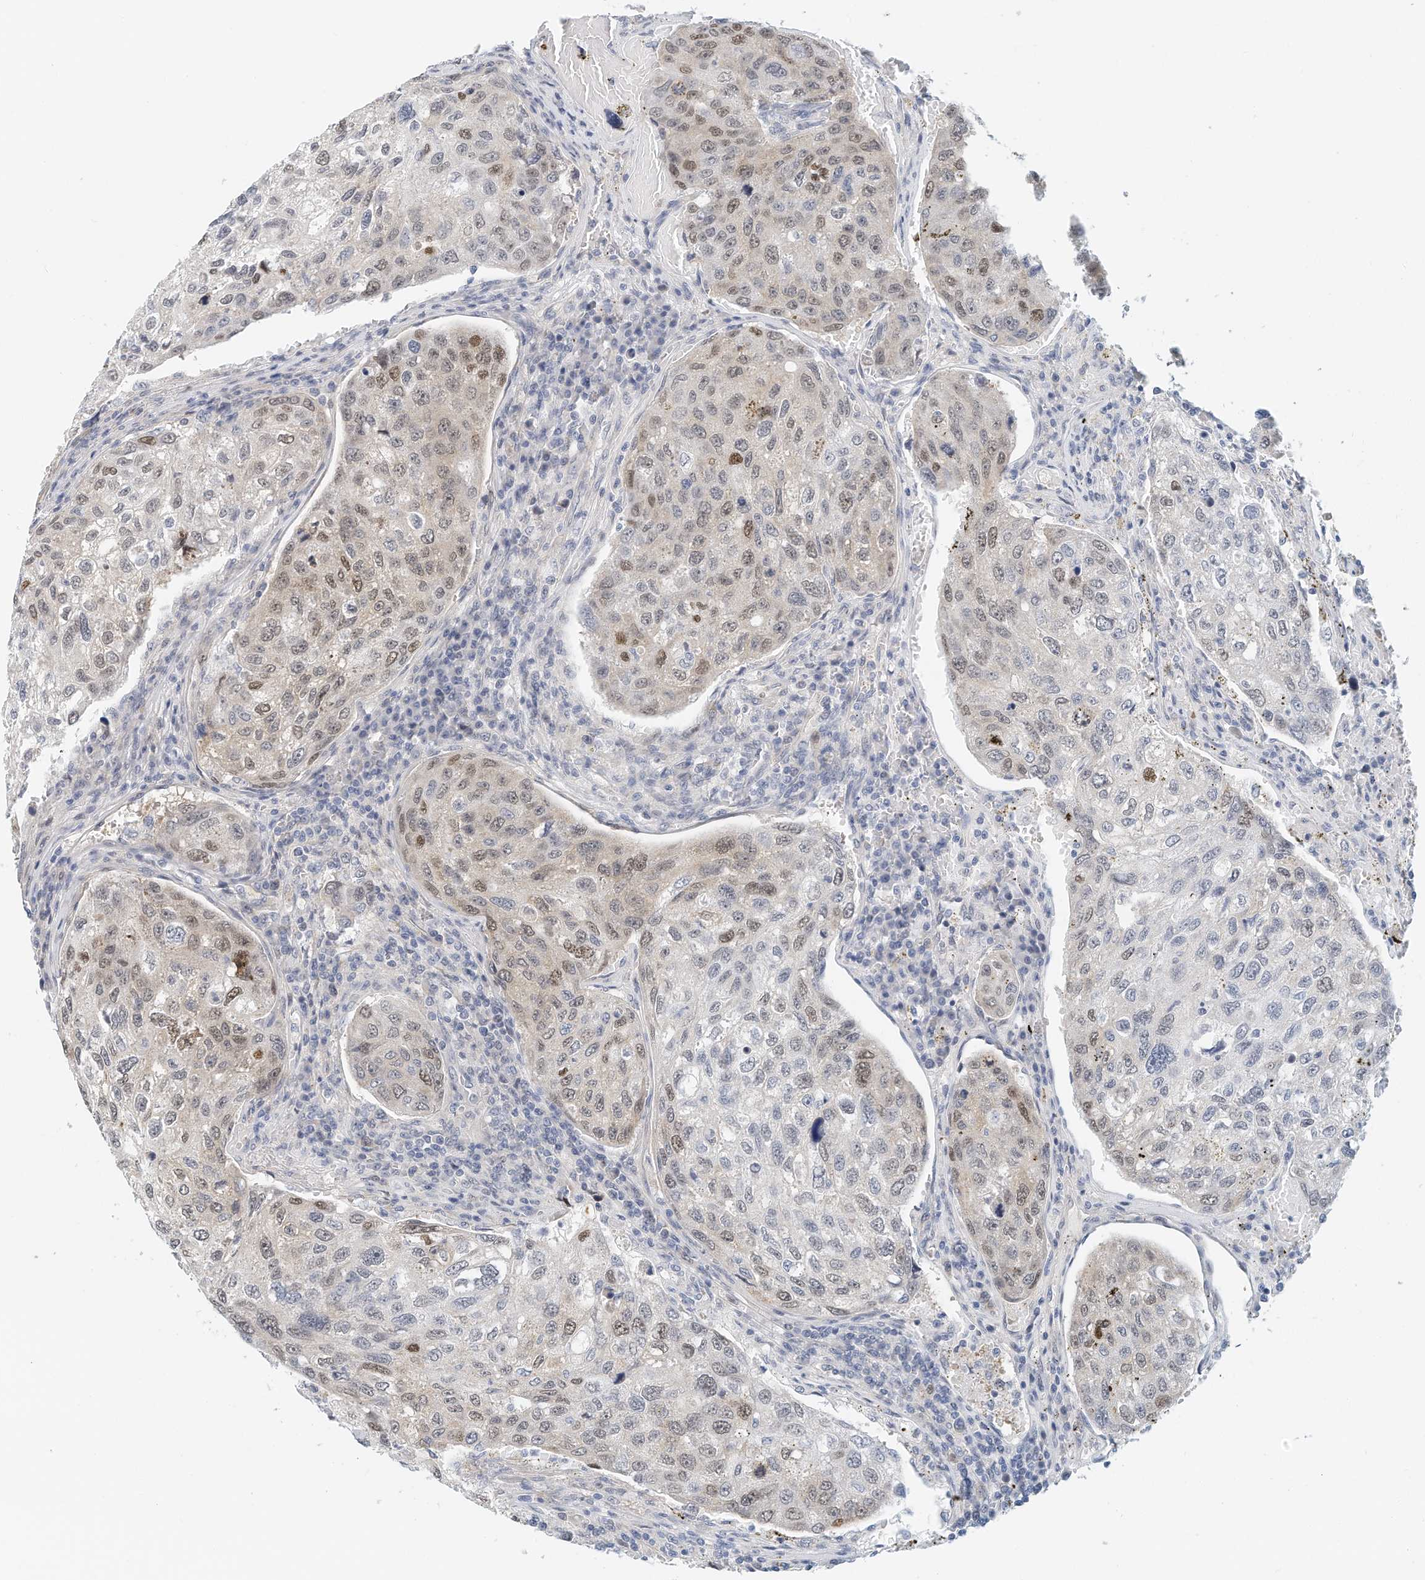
{"staining": {"intensity": "moderate", "quantity": "<25%", "location": "nuclear"}, "tissue": "urothelial cancer", "cell_type": "Tumor cells", "image_type": "cancer", "snomed": [{"axis": "morphology", "description": "Urothelial carcinoma, High grade"}, {"axis": "topography", "description": "Lymph node"}, {"axis": "topography", "description": "Urinary bladder"}], "caption": "Urothelial cancer stained with a protein marker exhibits moderate staining in tumor cells.", "gene": "ARHGAP28", "patient": {"sex": "male", "age": 51}}